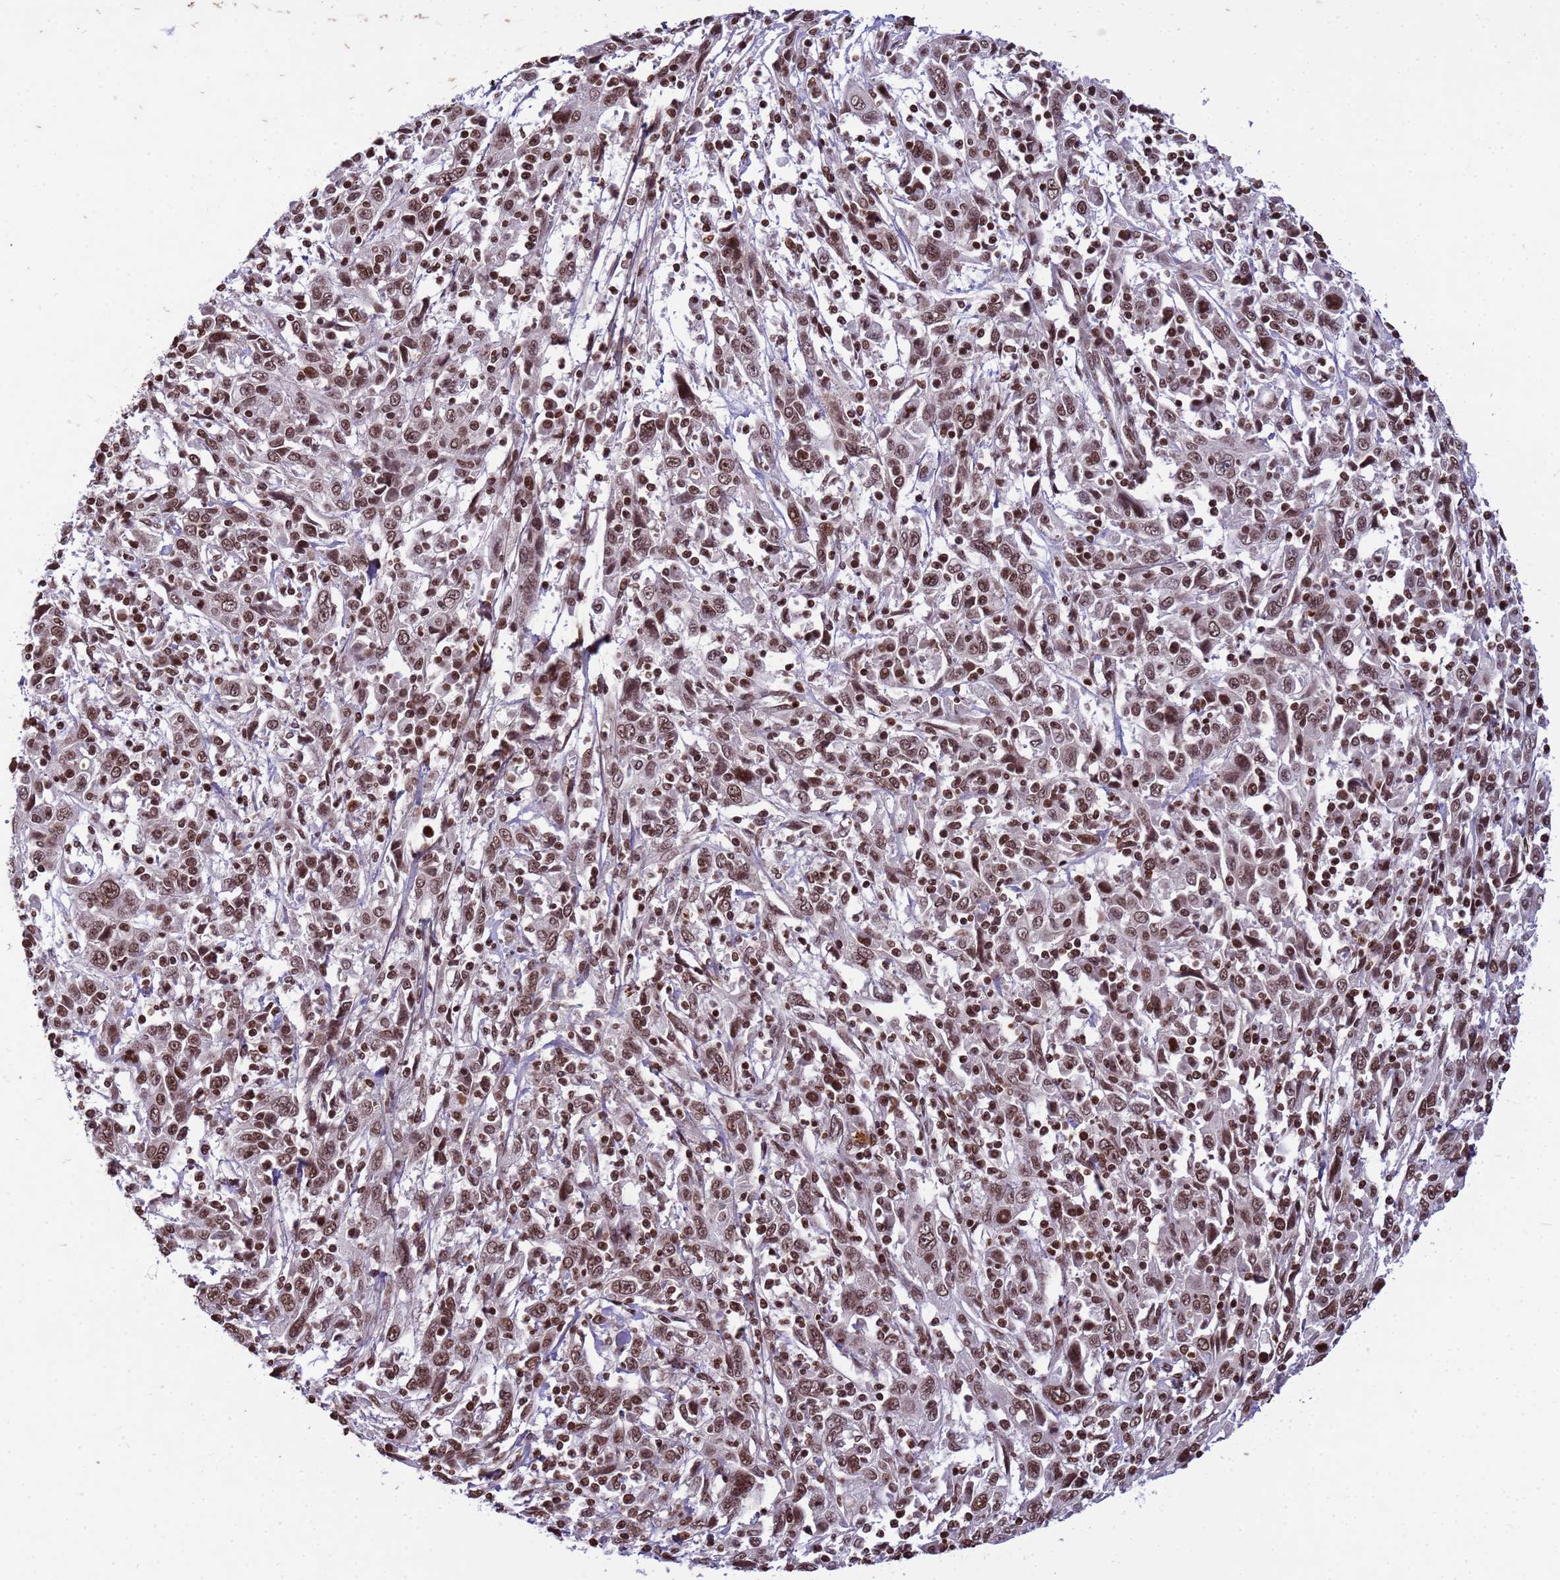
{"staining": {"intensity": "moderate", "quantity": ">75%", "location": "nuclear"}, "tissue": "cervical cancer", "cell_type": "Tumor cells", "image_type": "cancer", "snomed": [{"axis": "morphology", "description": "Squamous cell carcinoma, NOS"}, {"axis": "topography", "description": "Cervix"}], "caption": "Immunohistochemical staining of cervical squamous cell carcinoma demonstrates medium levels of moderate nuclear protein staining in approximately >75% of tumor cells. (DAB (3,3'-diaminobenzidine) = brown stain, brightfield microscopy at high magnification).", "gene": "H3-3B", "patient": {"sex": "female", "age": 46}}